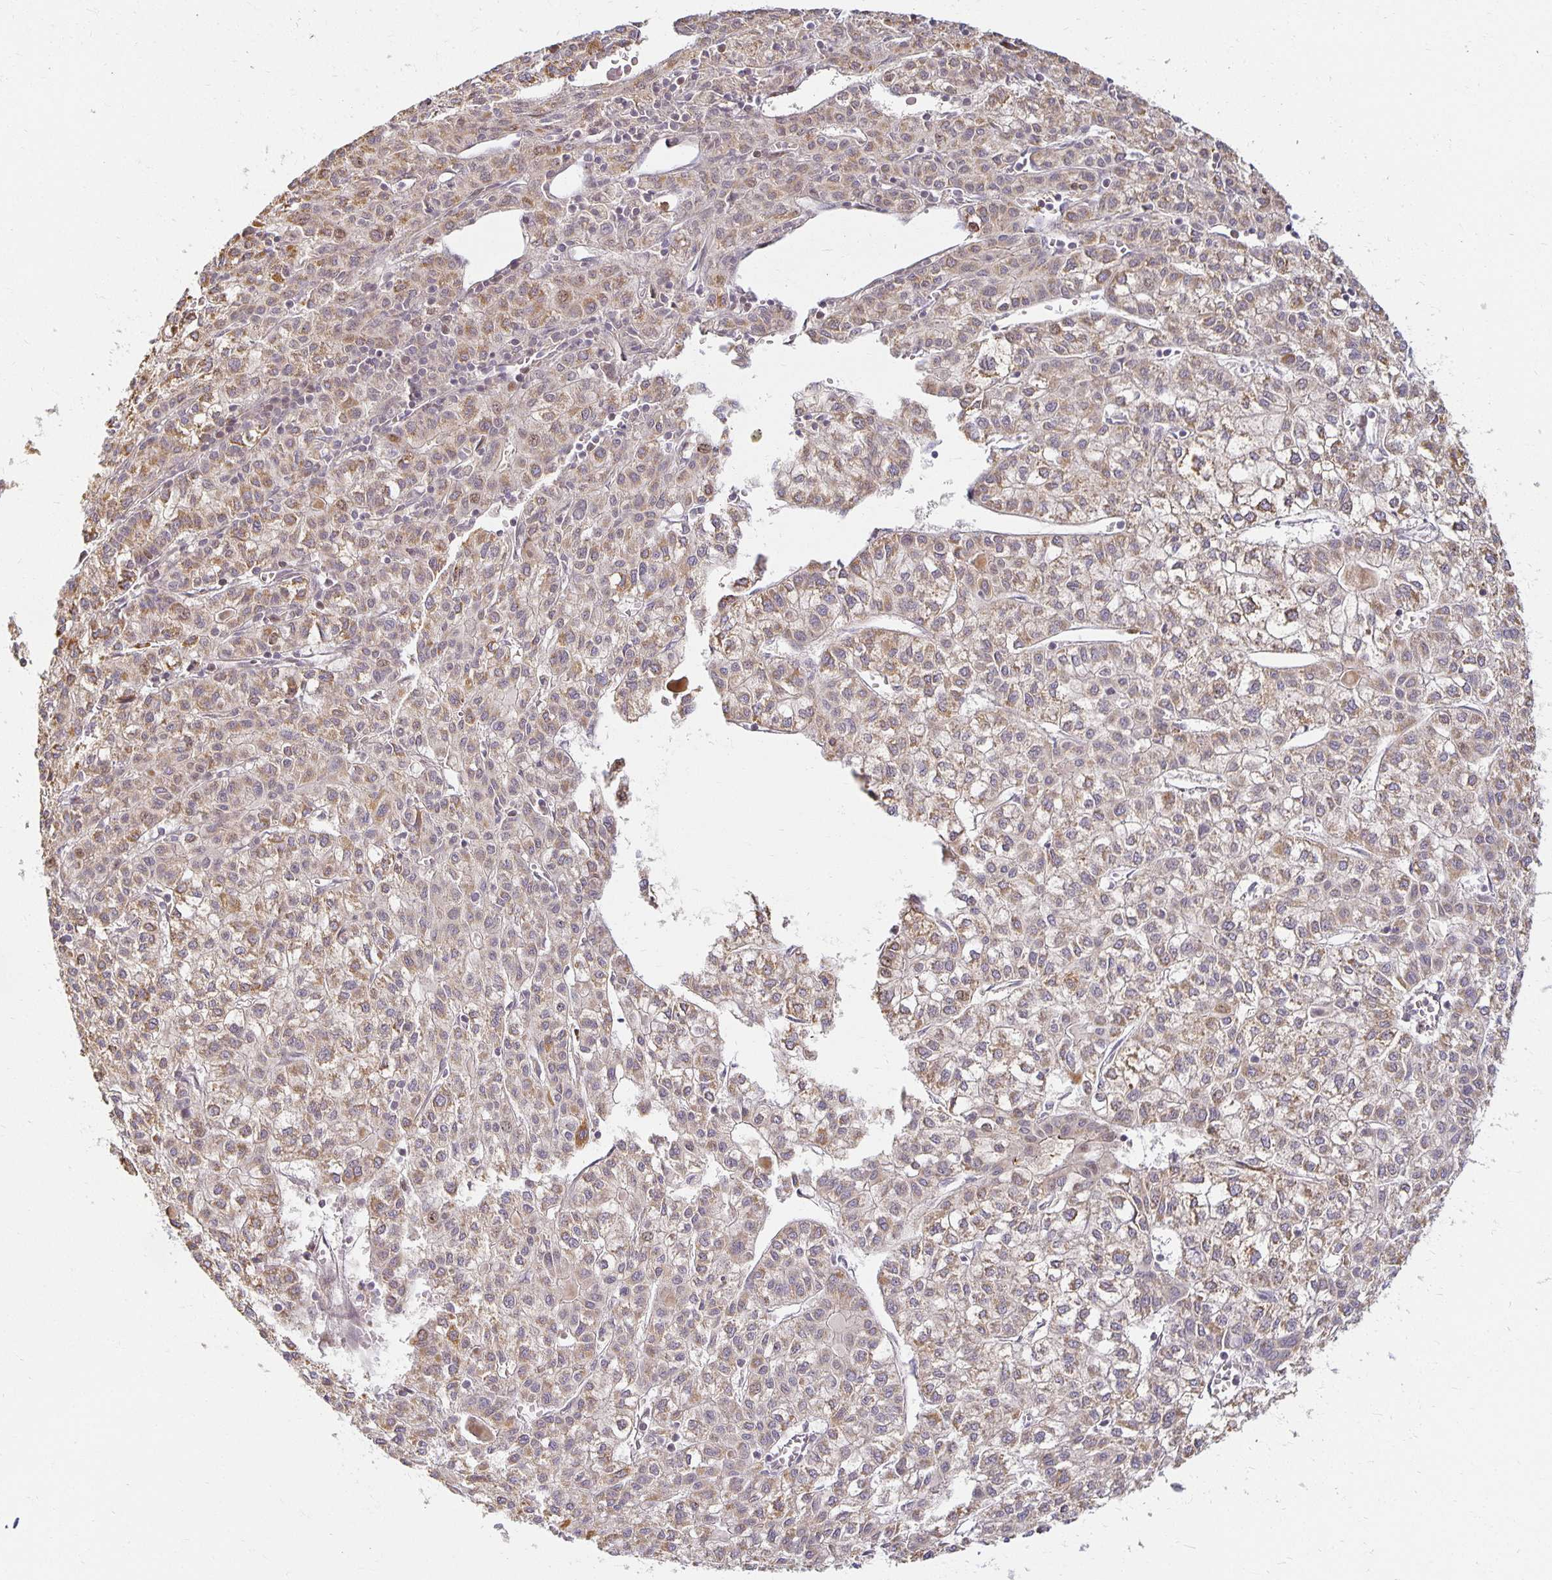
{"staining": {"intensity": "moderate", "quantity": ">75%", "location": "cytoplasmic/membranous"}, "tissue": "liver cancer", "cell_type": "Tumor cells", "image_type": "cancer", "snomed": [{"axis": "morphology", "description": "Carcinoma, Hepatocellular, NOS"}, {"axis": "topography", "description": "Liver"}], "caption": "Moderate cytoplasmic/membranous protein expression is identified in approximately >75% of tumor cells in liver cancer (hepatocellular carcinoma).", "gene": "EHF", "patient": {"sex": "female", "age": 43}}